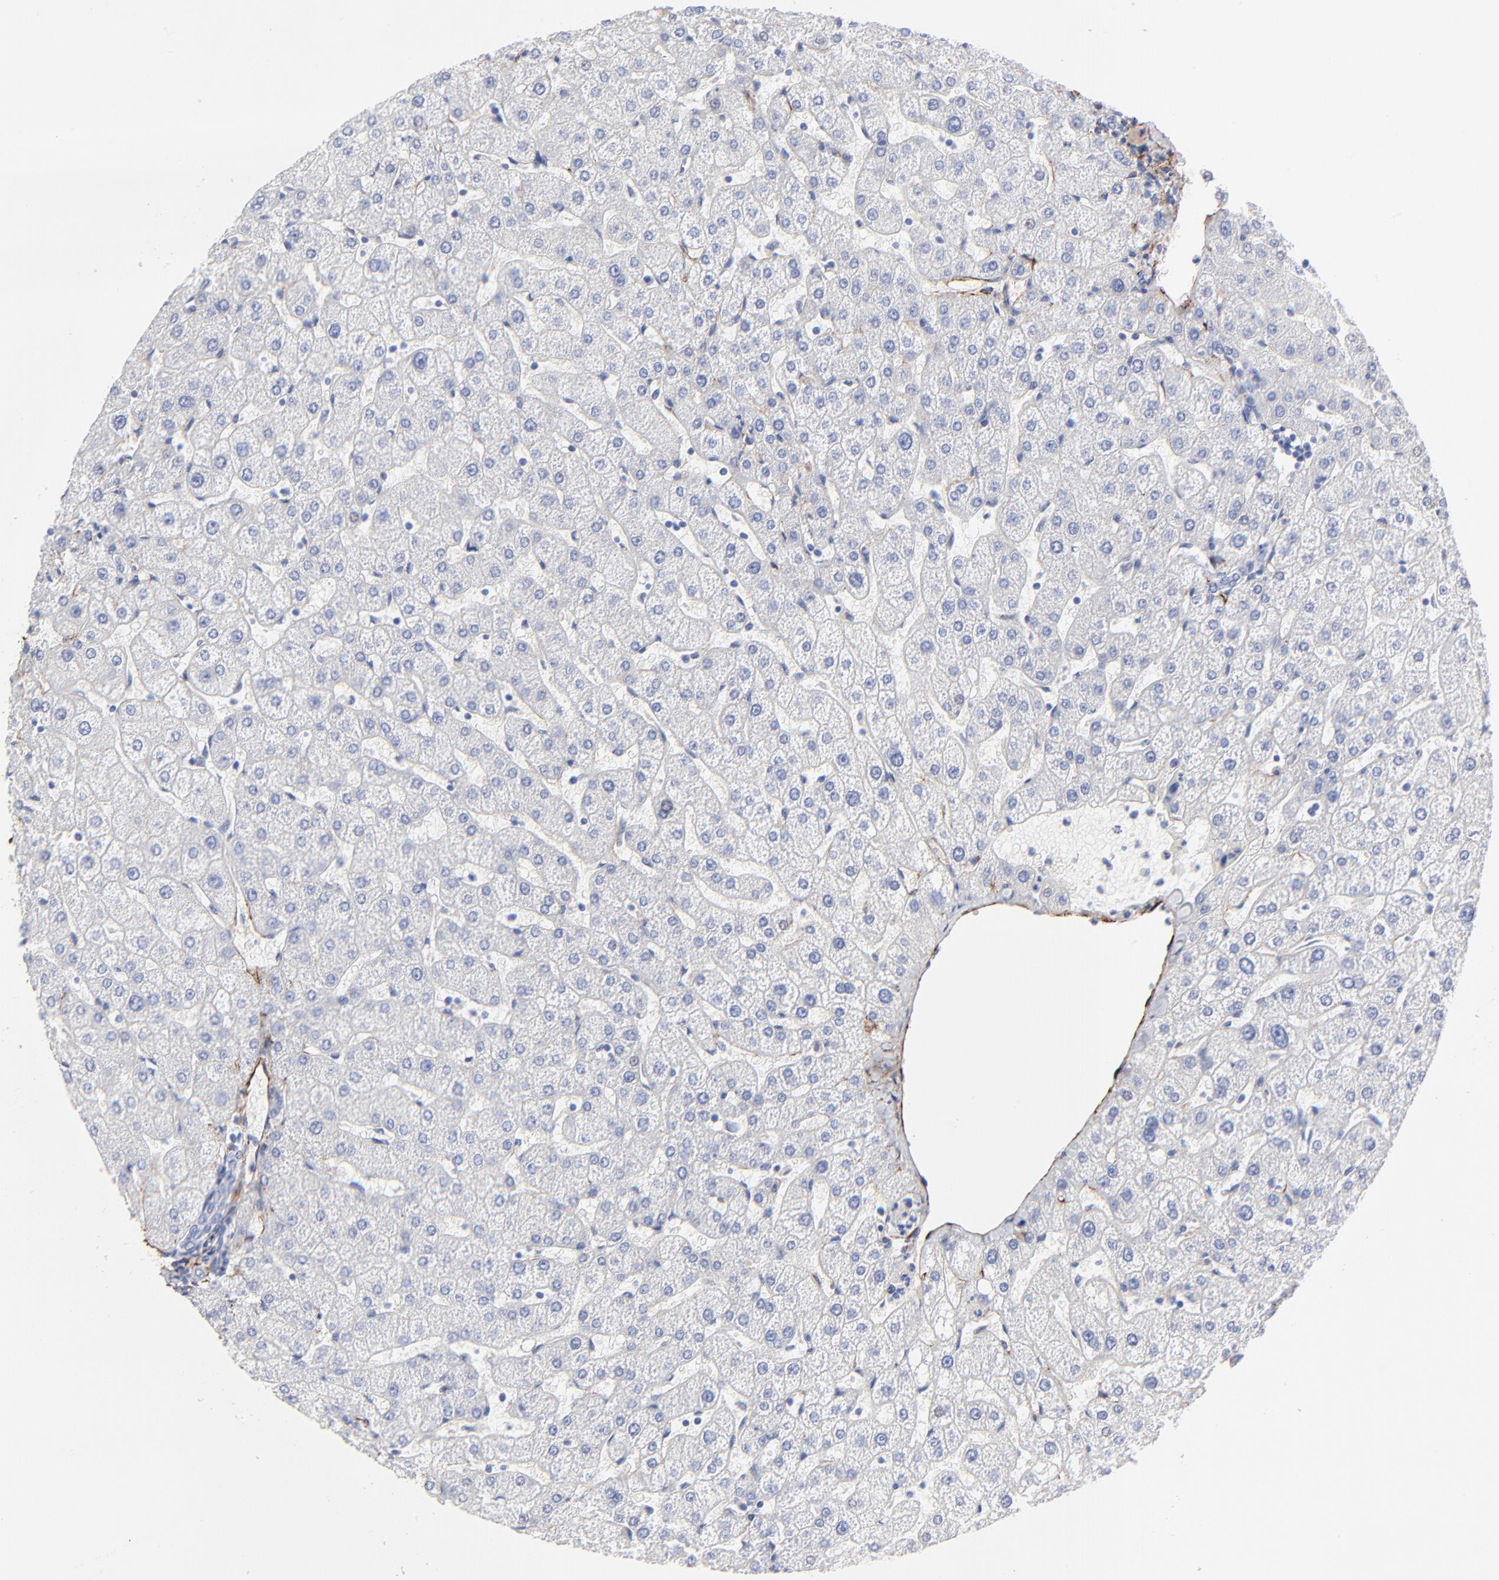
{"staining": {"intensity": "negative", "quantity": "none", "location": "none"}, "tissue": "liver", "cell_type": "Cholangiocytes", "image_type": "normal", "snomed": [{"axis": "morphology", "description": "Normal tissue, NOS"}, {"axis": "topography", "description": "Liver"}], "caption": "Immunohistochemistry (IHC) of benign liver demonstrates no expression in cholangiocytes. (DAB (3,3'-diaminobenzidine) IHC, high magnification).", "gene": "FBLN2", "patient": {"sex": "male", "age": 67}}